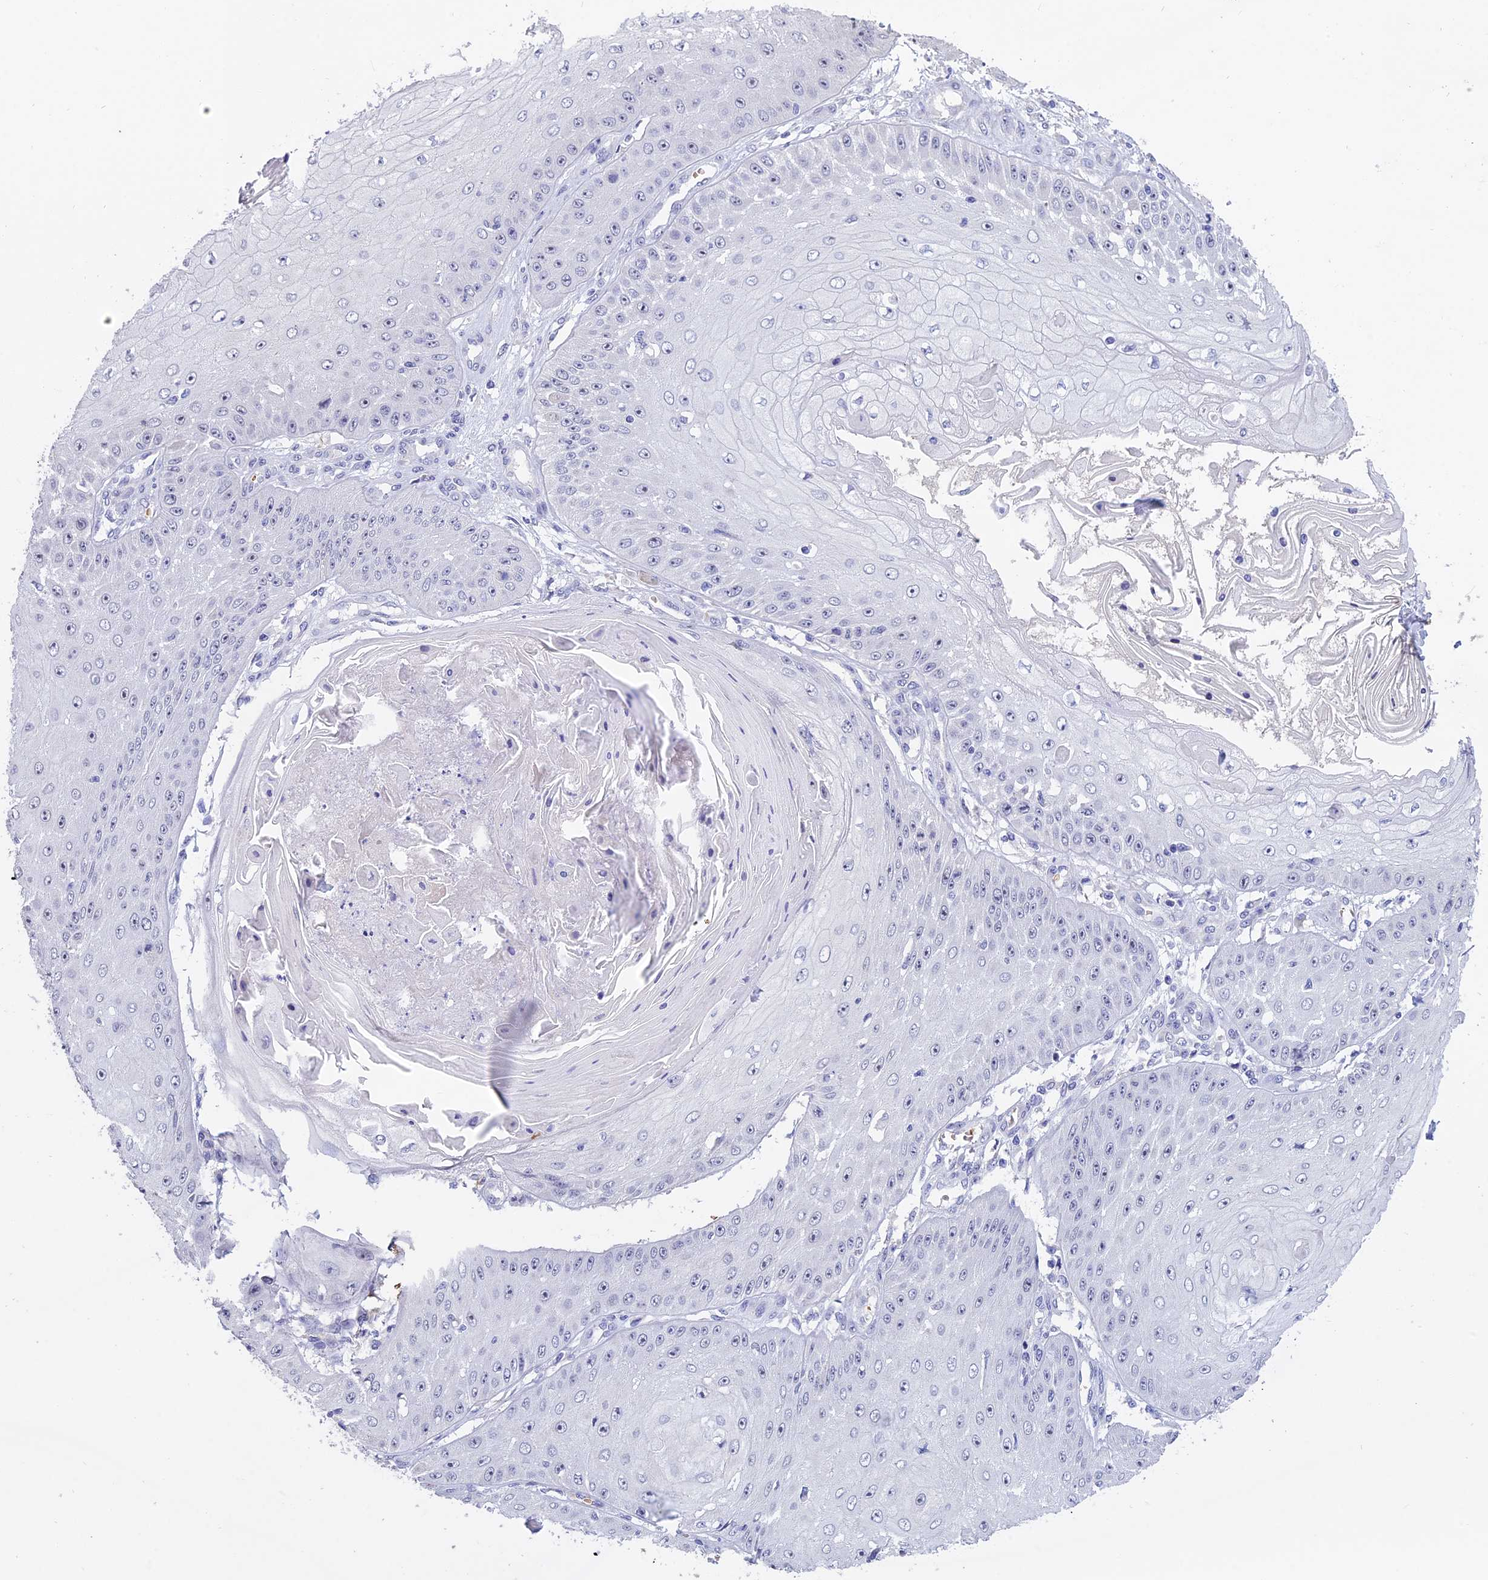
{"staining": {"intensity": "negative", "quantity": "none", "location": "none"}, "tissue": "skin cancer", "cell_type": "Tumor cells", "image_type": "cancer", "snomed": [{"axis": "morphology", "description": "Squamous cell carcinoma, NOS"}, {"axis": "topography", "description": "Skin"}], "caption": "Skin squamous cell carcinoma was stained to show a protein in brown. There is no significant staining in tumor cells. (Brightfield microscopy of DAB immunohistochemistry (IHC) at high magnification).", "gene": "KNOP1", "patient": {"sex": "male", "age": 70}}